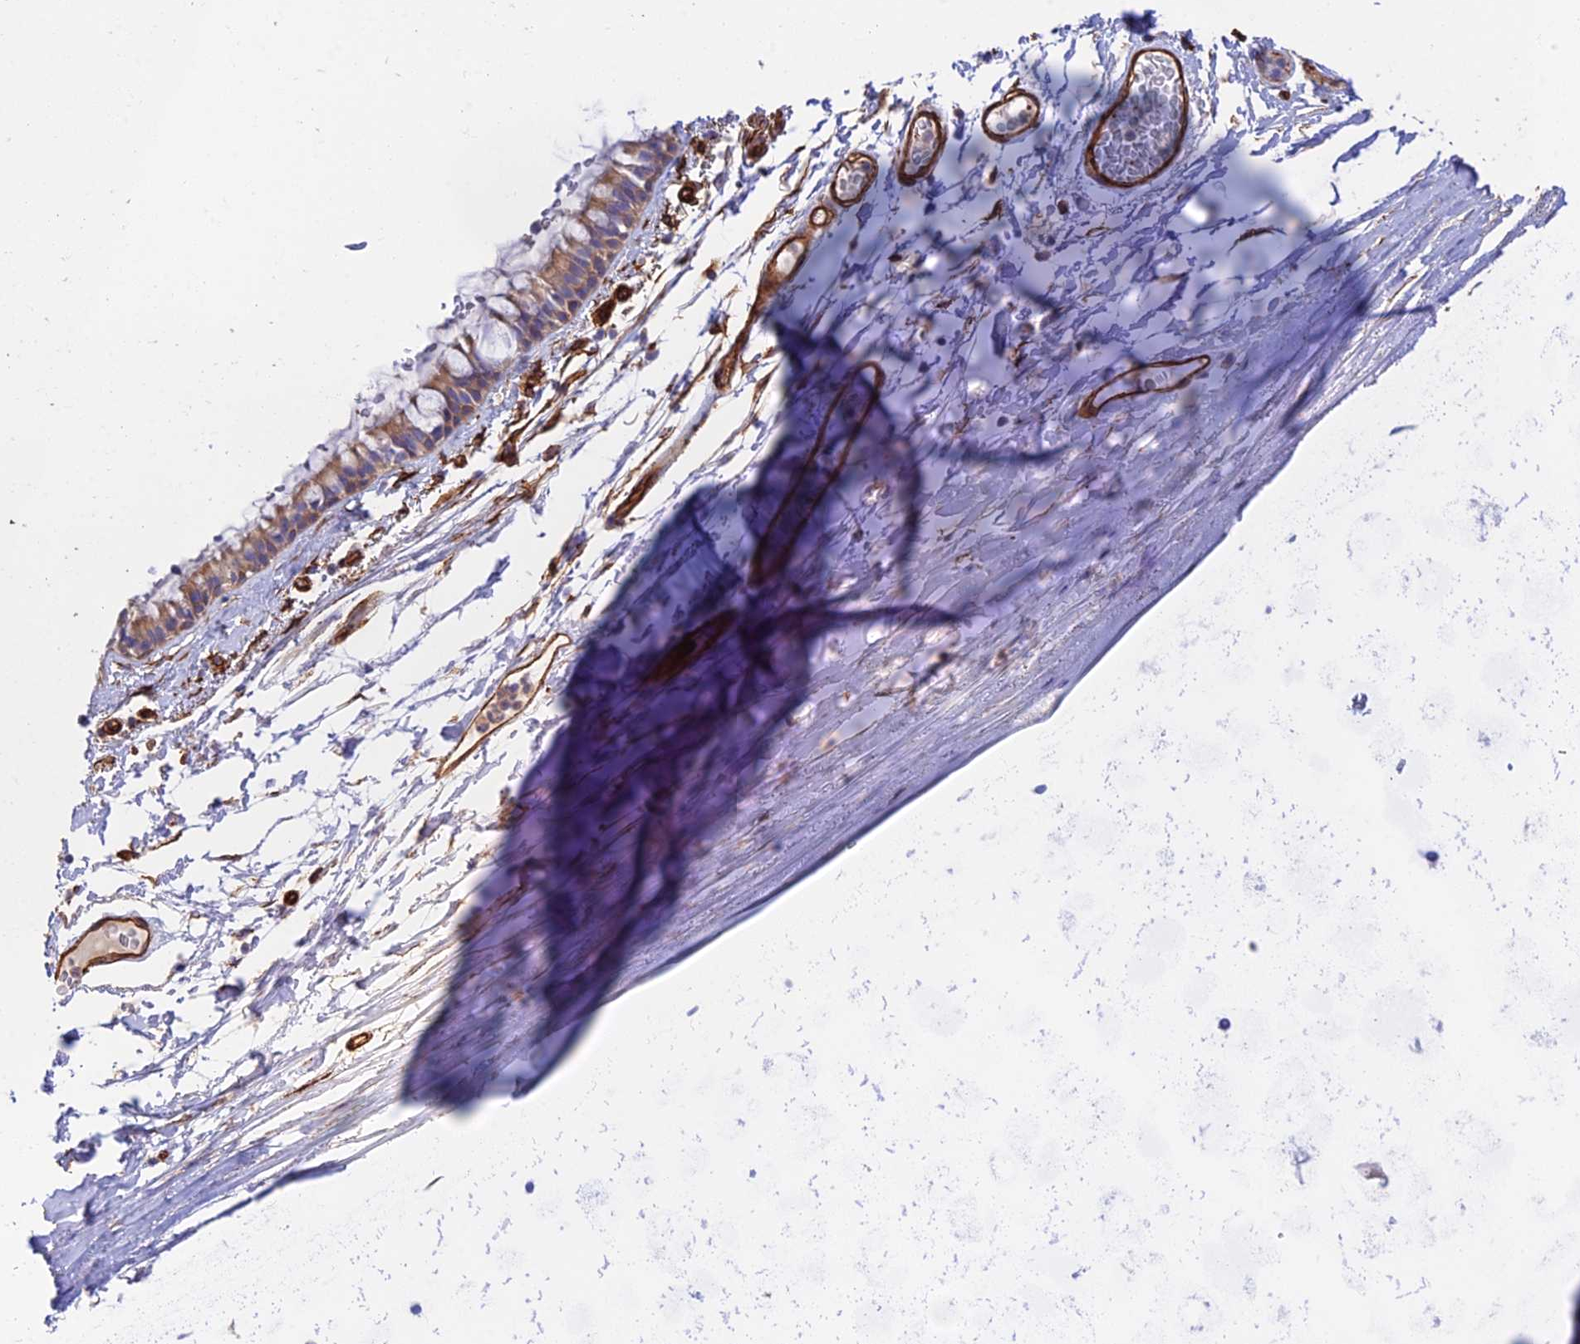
{"staining": {"intensity": "weak", "quantity": ">75%", "location": "cytoplasmic/membranous"}, "tissue": "bronchus", "cell_type": "Respiratory epithelial cells", "image_type": "normal", "snomed": [{"axis": "morphology", "description": "Normal tissue, NOS"}, {"axis": "topography", "description": "Cartilage tissue"}], "caption": "This image demonstrates immunohistochemistry staining of normal bronchus, with low weak cytoplasmic/membranous expression in approximately >75% of respiratory epithelial cells.", "gene": "MYO9A", "patient": {"sex": "male", "age": 63}}